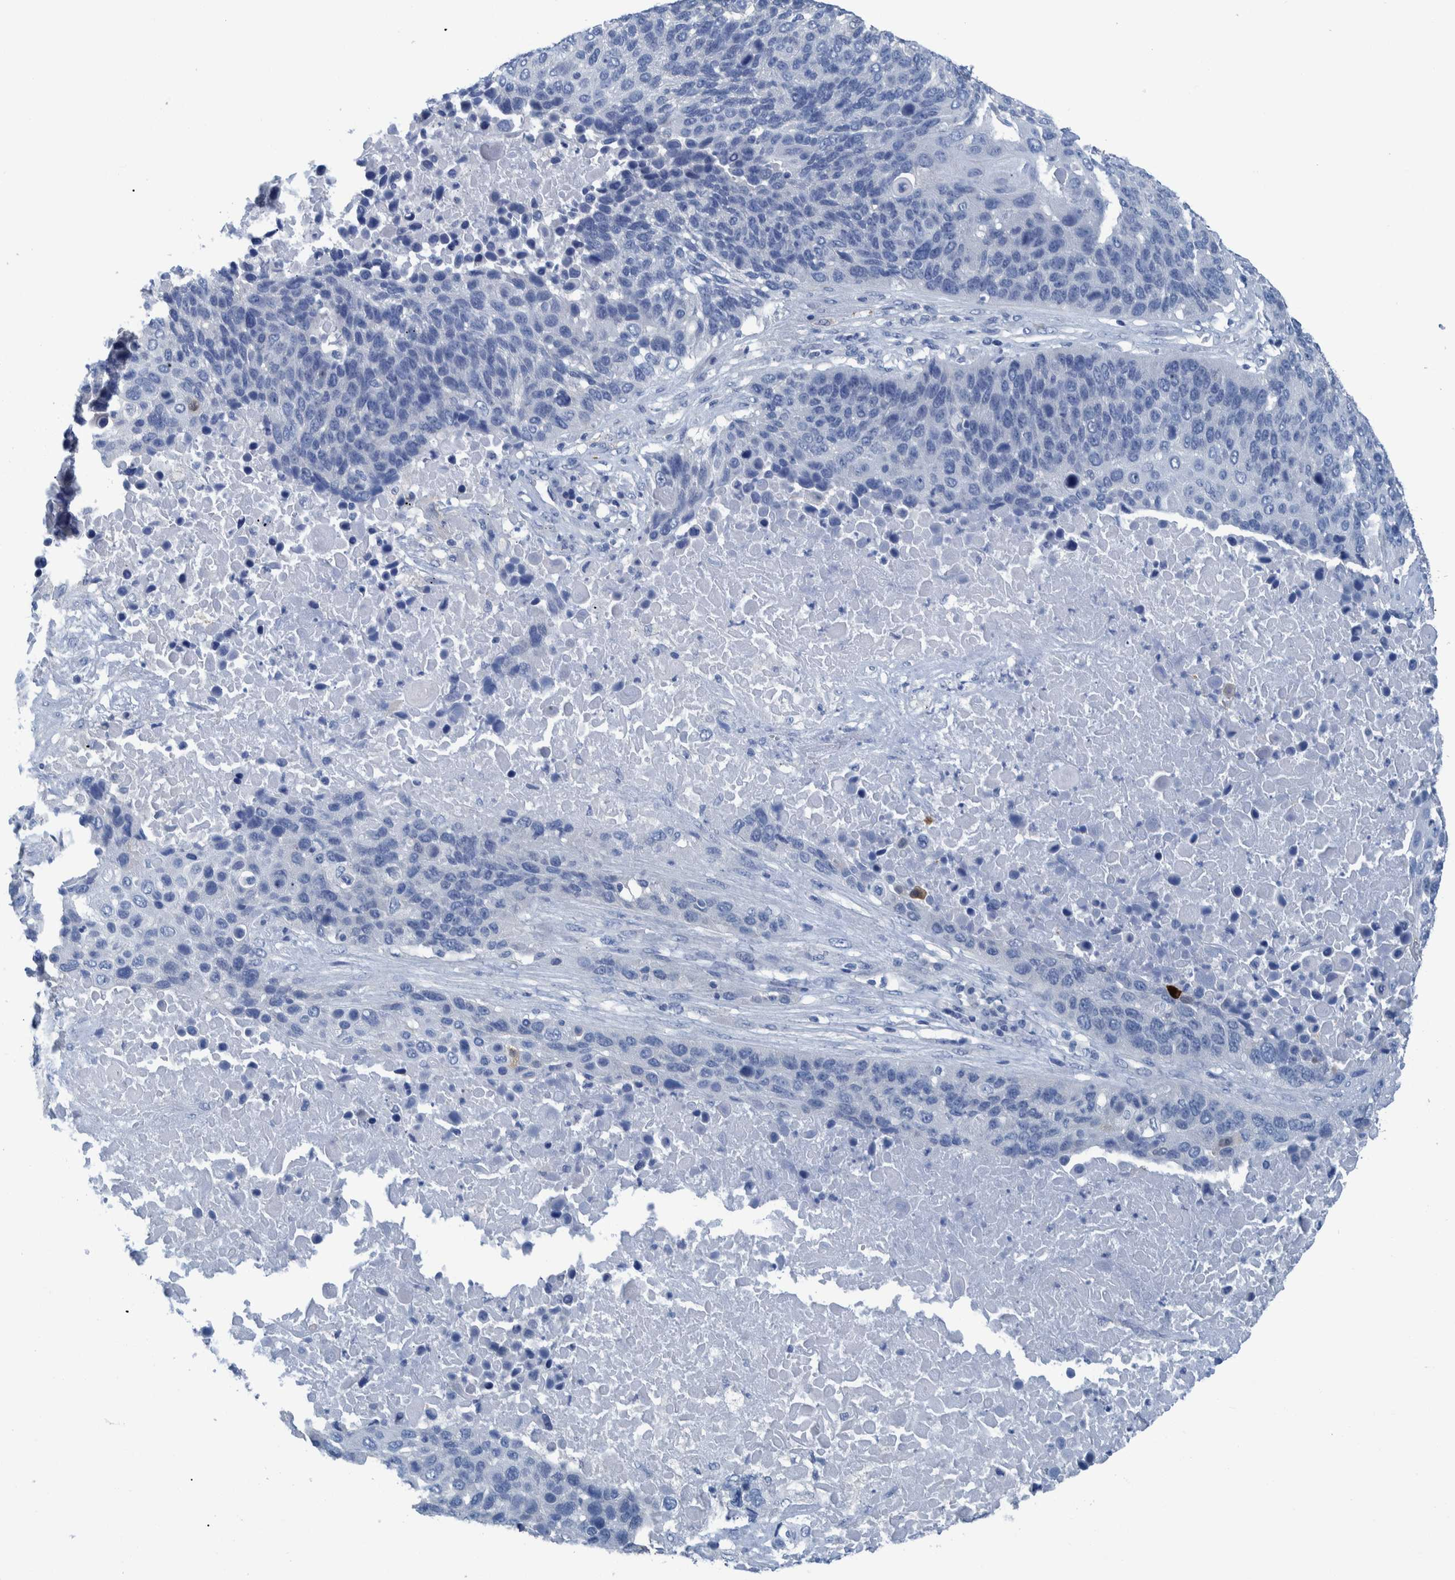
{"staining": {"intensity": "negative", "quantity": "none", "location": "none"}, "tissue": "lung cancer", "cell_type": "Tumor cells", "image_type": "cancer", "snomed": [{"axis": "morphology", "description": "Squamous cell carcinoma, NOS"}, {"axis": "topography", "description": "Lung"}], "caption": "IHC micrograph of neoplastic tissue: human lung squamous cell carcinoma stained with DAB exhibits no significant protein expression in tumor cells.", "gene": "IDO1", "patient": {"sex": "male", "age": 66}}